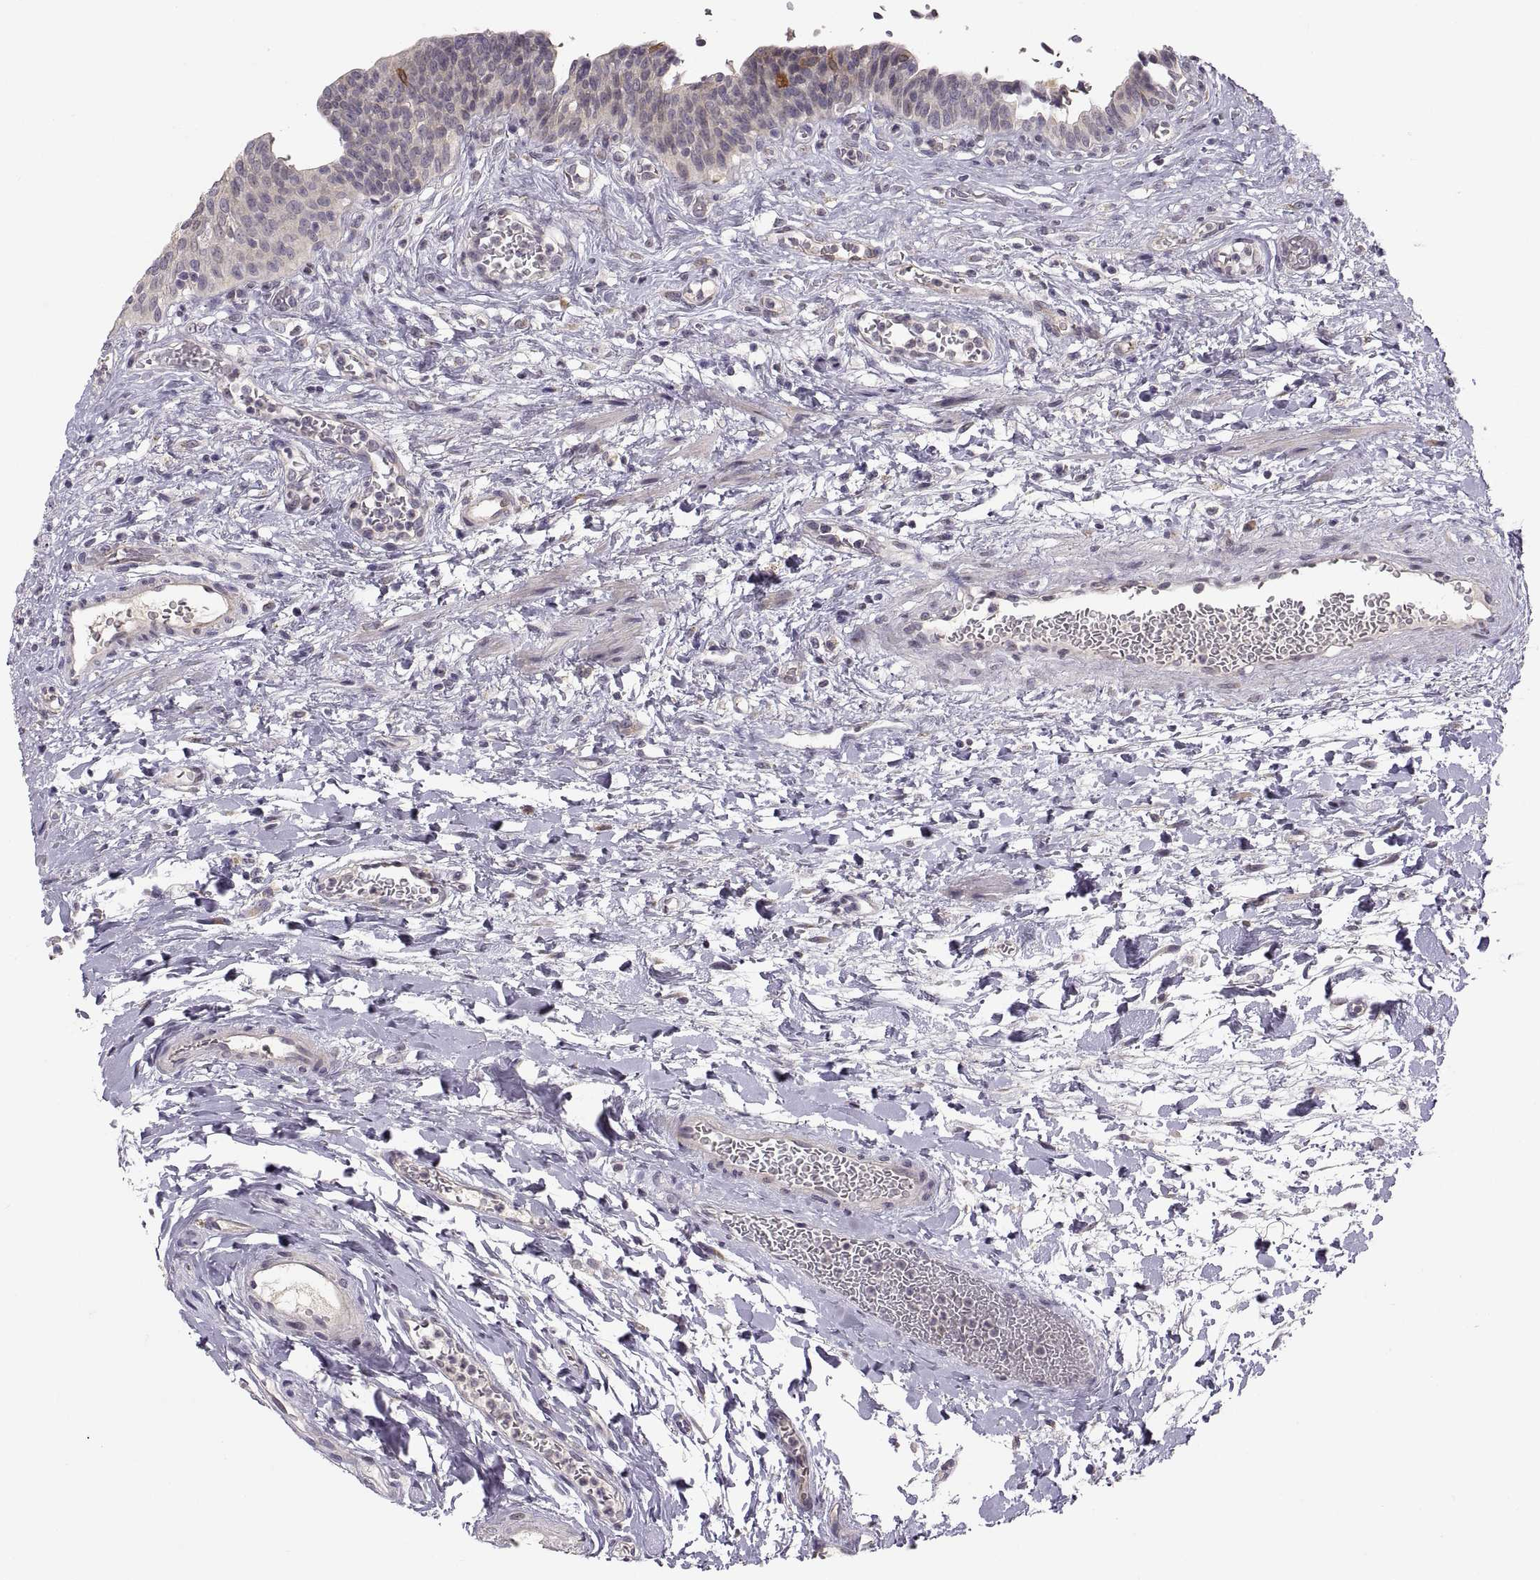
{"staining": {"intensity": "negative", "quantity": "none", "location": "none"}, "tissue": "urinary bladder", "cell_type": "Urothelial cells", "image_type": "normal", "snomed": [{"axis": "morphology", "description": "Normal tissue, NOS"}, {"axis": "topography", "description": "Urinary bladder"}], "caption": "This is an immunohistochemistry photomicrograph of normal human urinary bladder. There is no positivity in urothelial cells.", "gene": "HMGCR", "patient": {"sex": "male", "age": 73}}